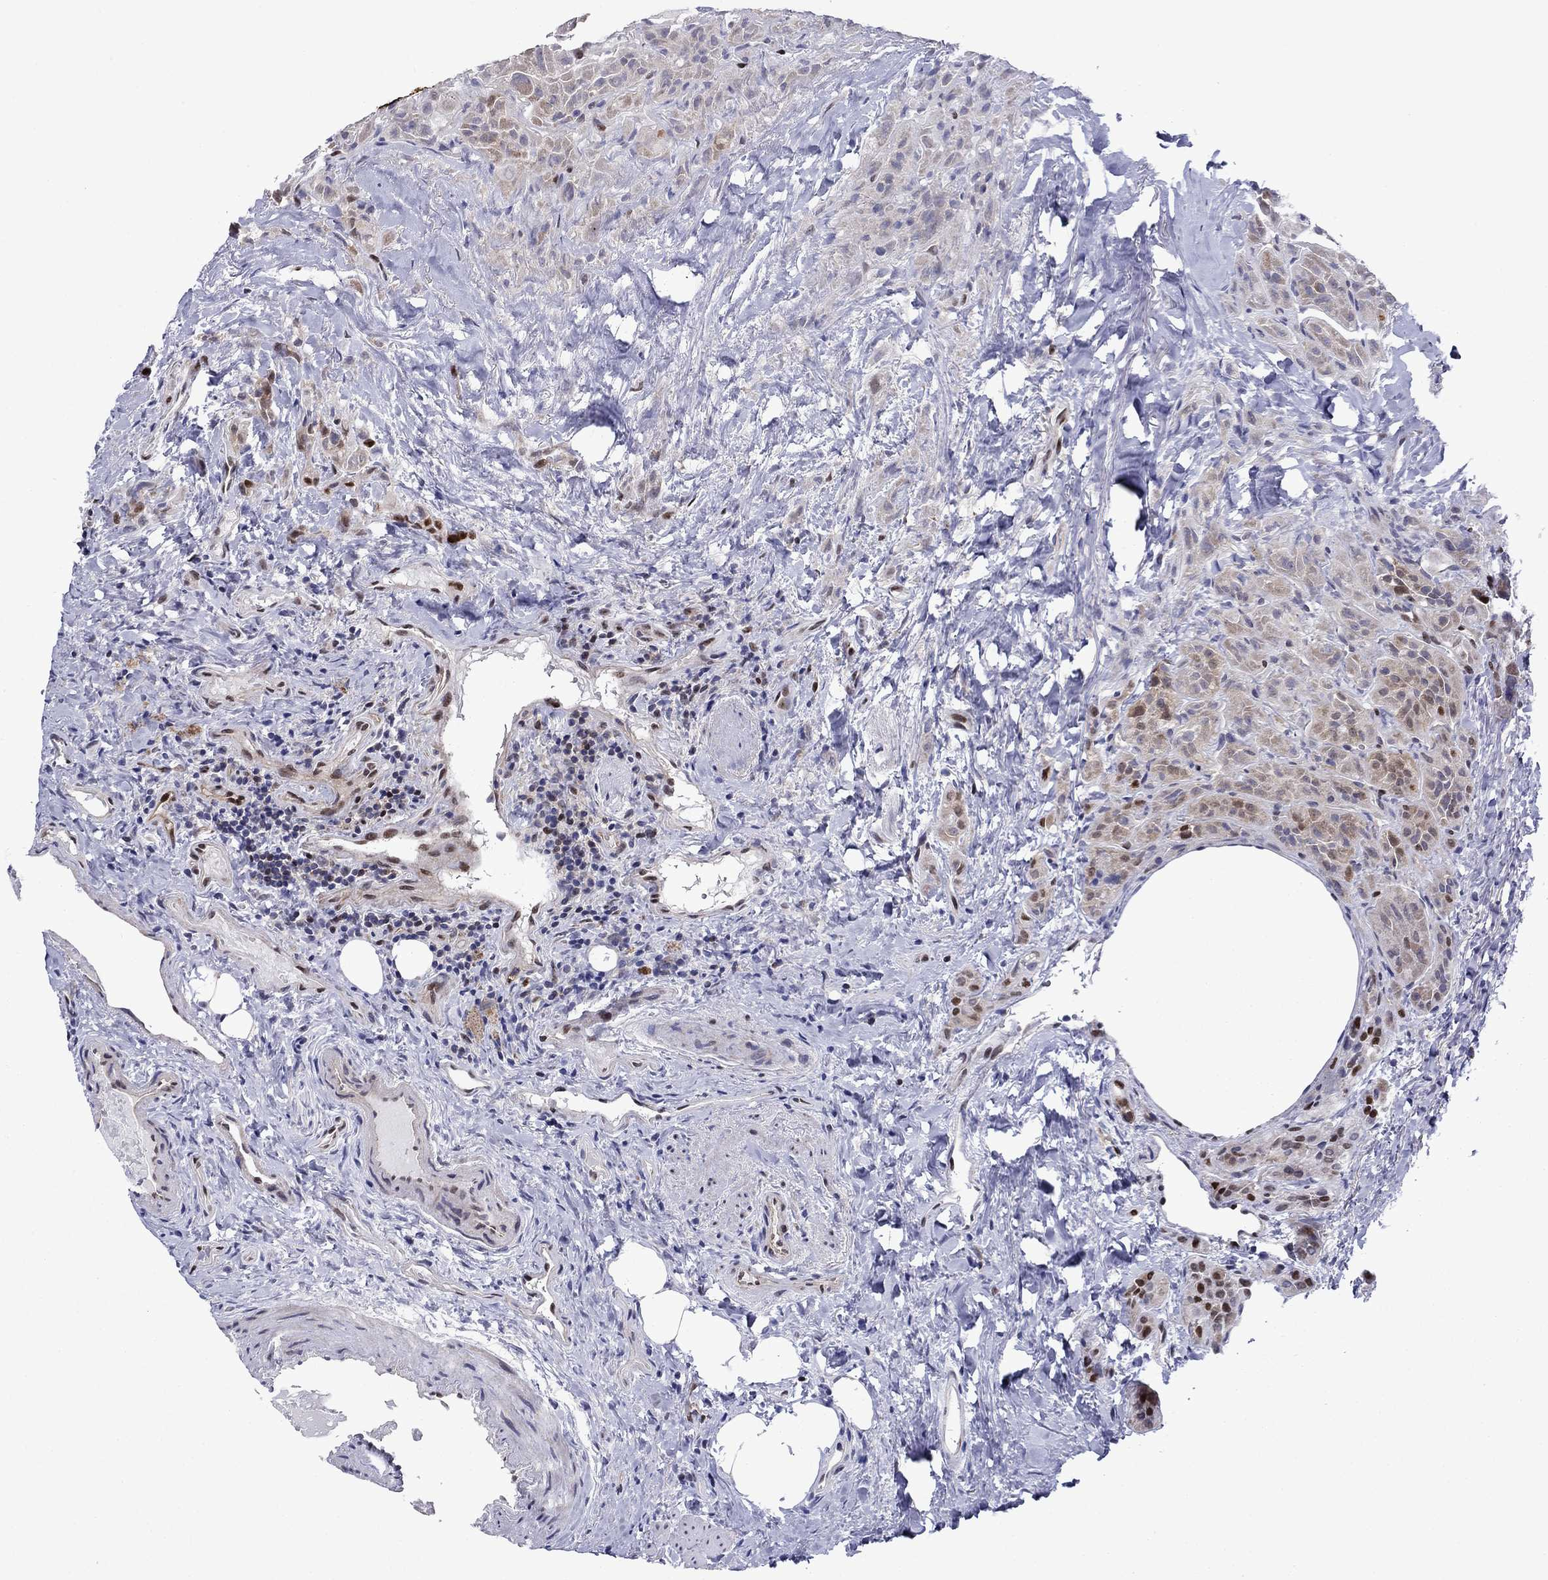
{"staining": {"intensity": "negative", "quantity": "none", "location": "none"}, "tissue": "thyroid cancer", "cell_type": "Tumor cells", "image_type": "cancer", "snomed": [{"axis": "morphology", "description": "Papillary adenocarcinoma, NOS"}, {"axis": "topography", "description": "Thyroid gland"}], "caption": "Tumor cells show no significant protein positivity in thyroid cancer (papillary adenocarcinoma).", "gene": "SURF2", "patient": {"sex": "female", "age": 45}}